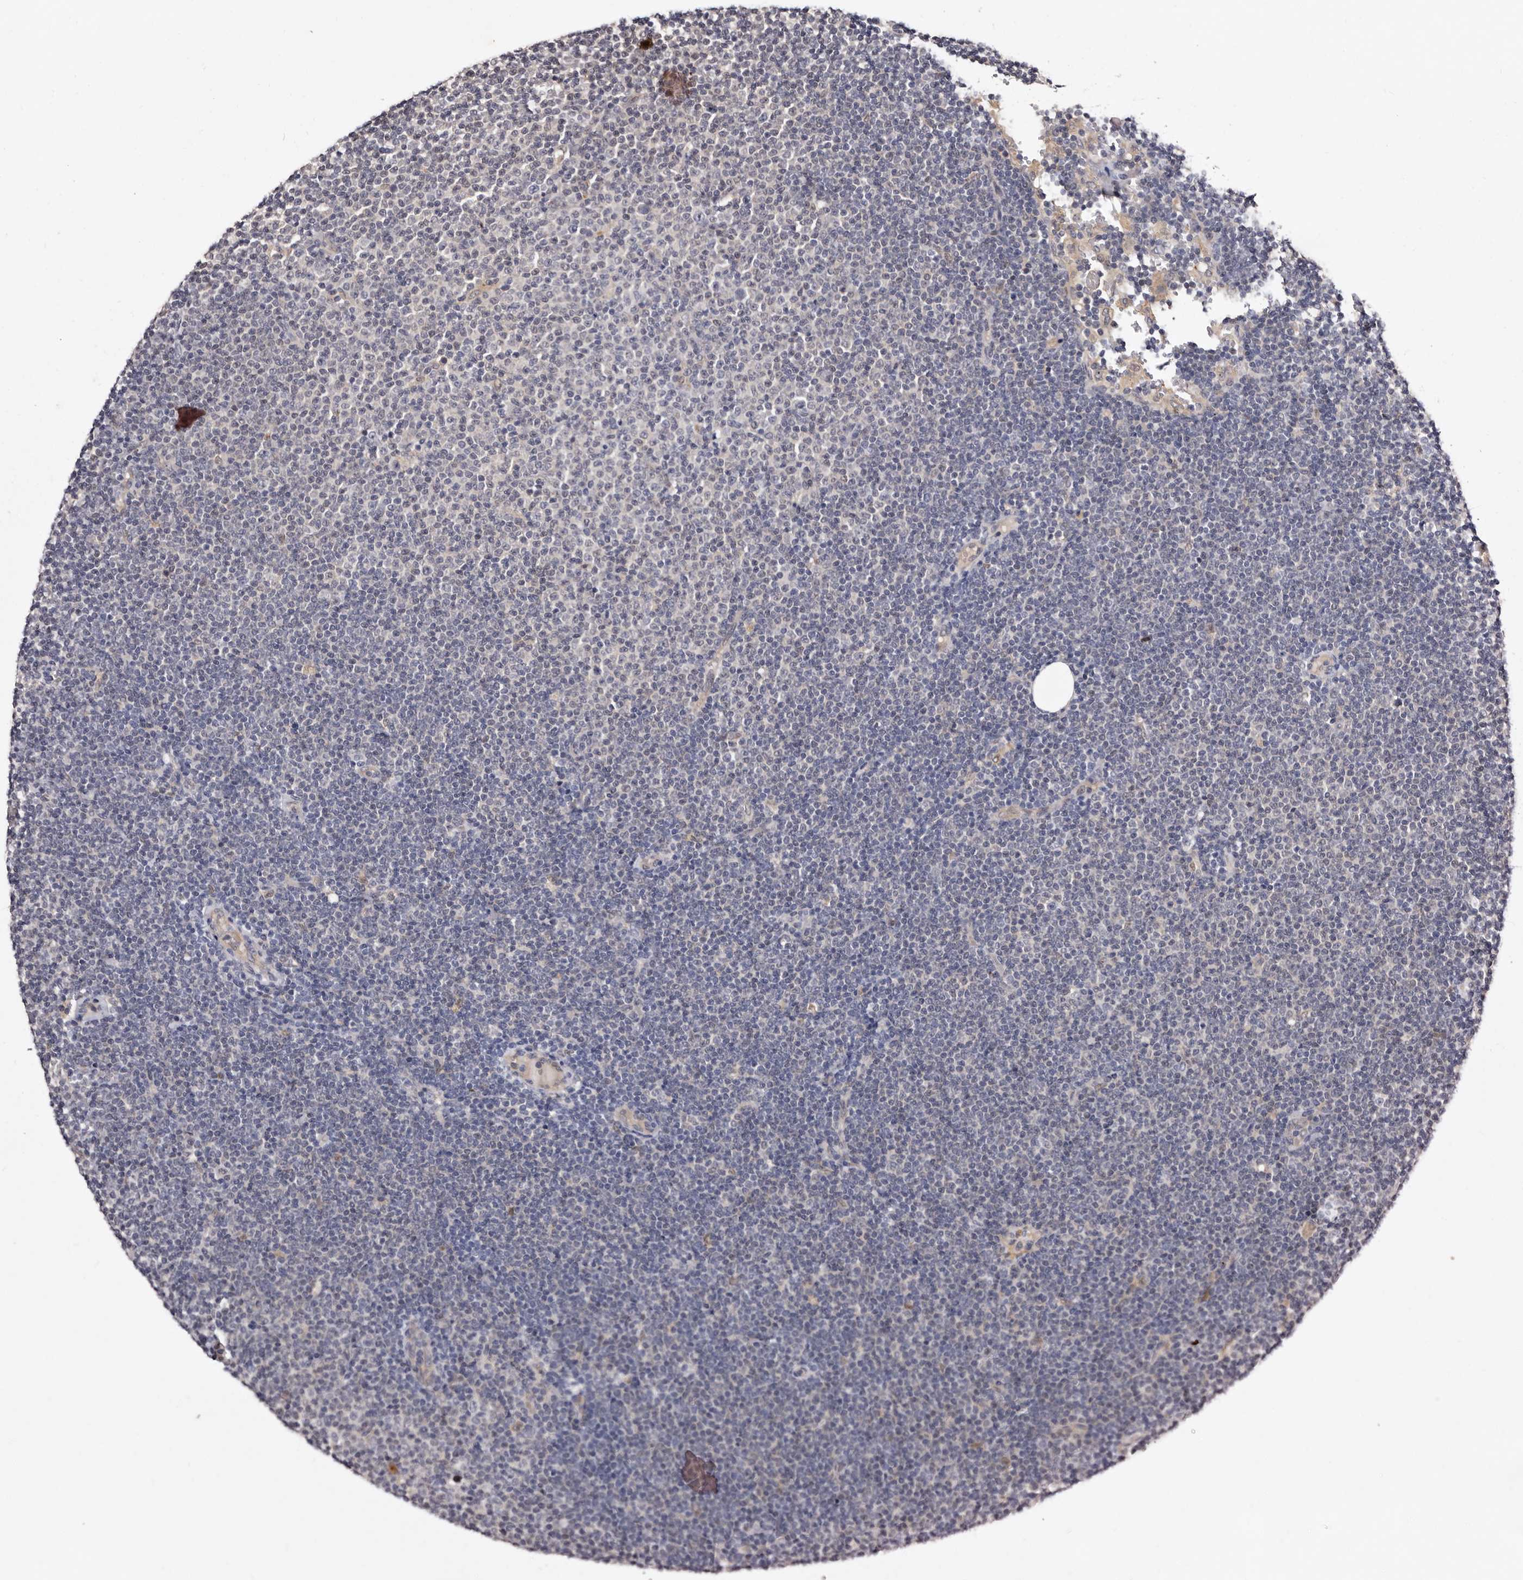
{"staining": {"intensity": "negative", "quantity": "none", "location": "none"}, "tissue": "lymphoma", "cell_type": "Tumor cells", "image_type": "cancer", "snomed": [{"axis": "morphology", "description": "Malignant lymphoma, non-Hodgkin's type, Low grade"}, {"axis": "topography", "description": "Lymph node"}], "caption": "IHC histopathology image of neoplastic tissue: lymphoma stained with DAB (3,3'-diaminobenzidine) reveals no significant protein staining in tumor cells.", "gene": "LANCL2", "patient": {"sex": "female", "age": 53}}